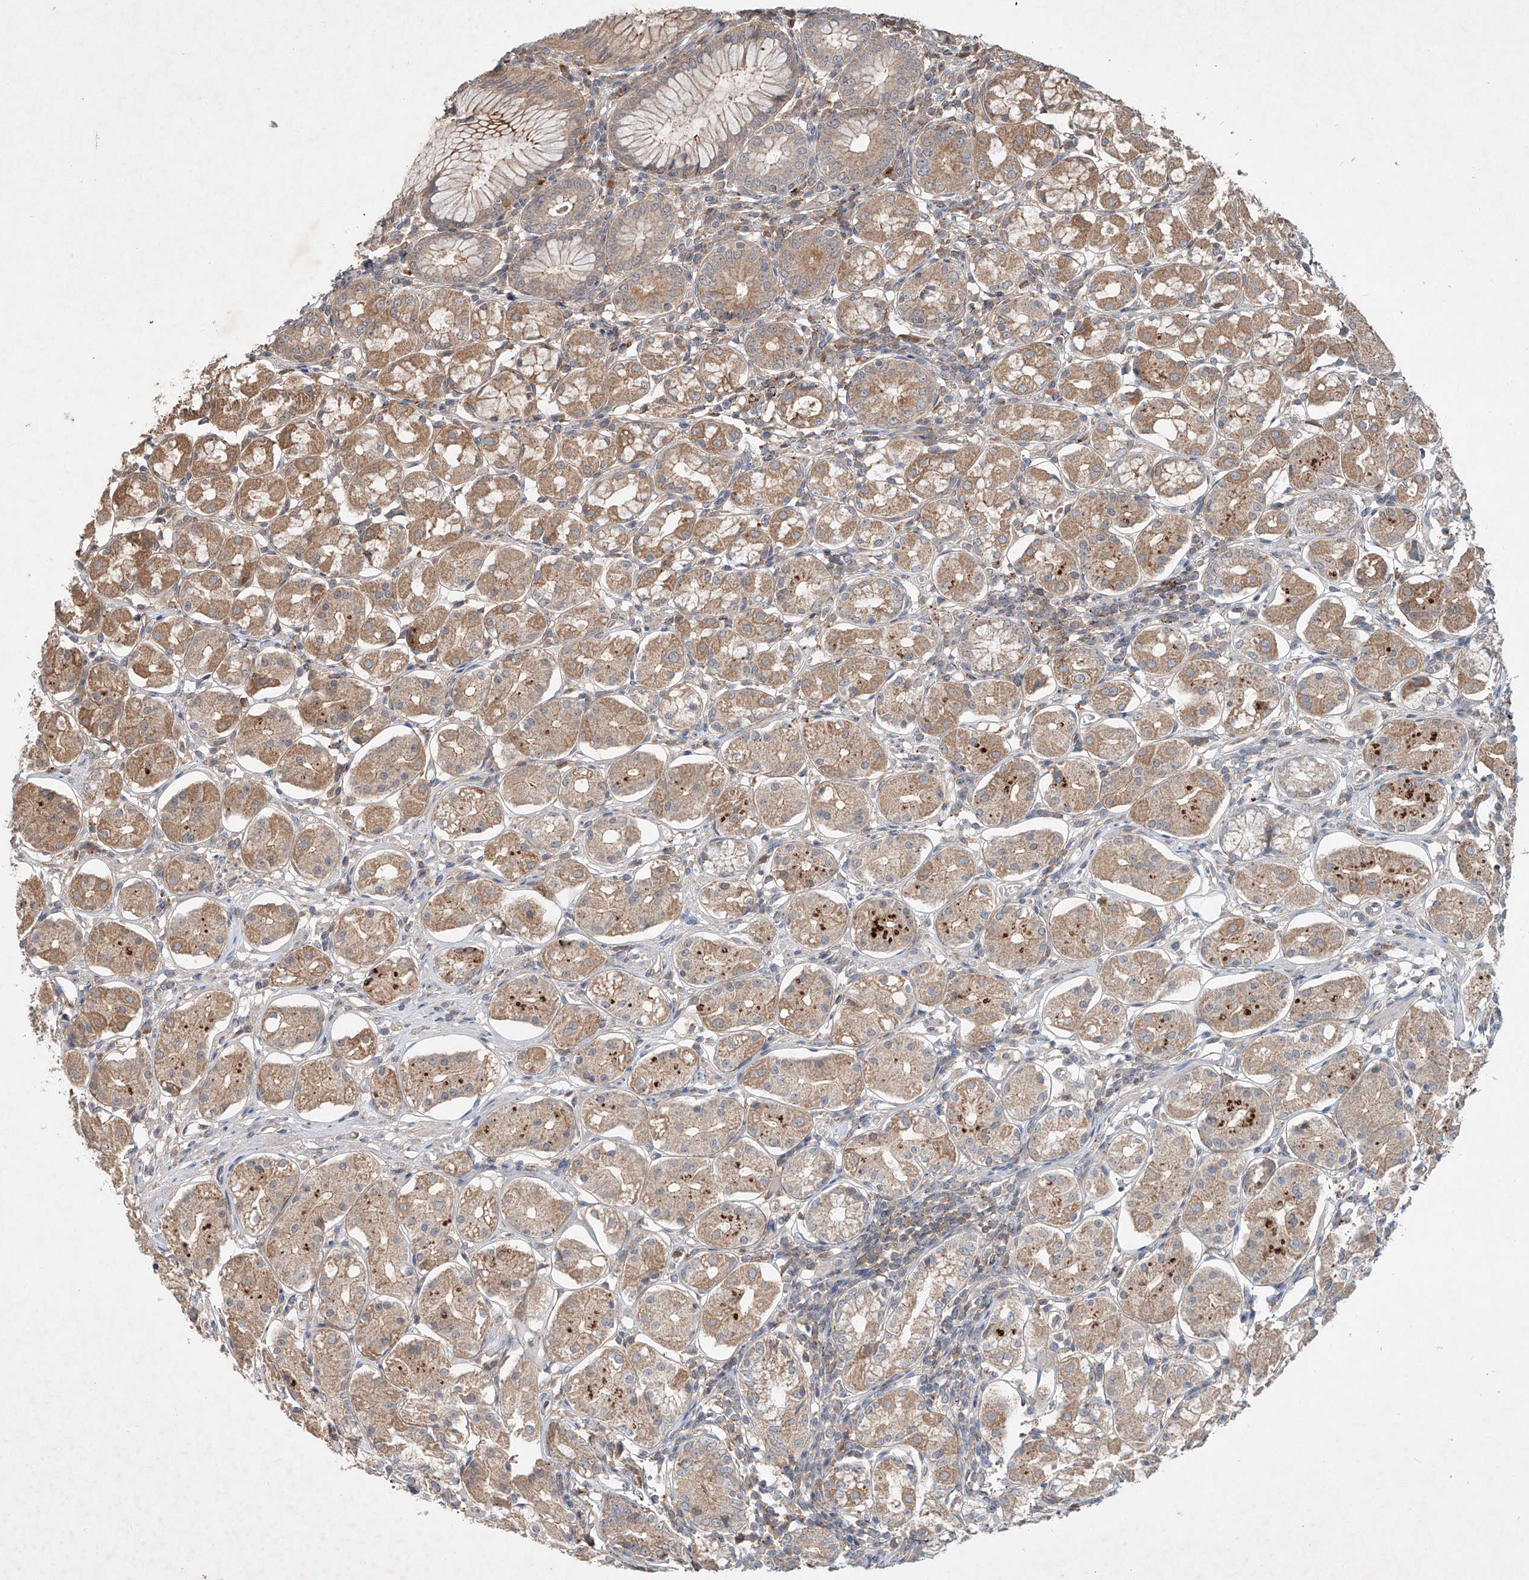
{"staining": {"intensity": "moderate", "quantity": "25%-75%", "location": "cytoplasmic/membranous"}, "tissue": "stomach", "cell_type": "Glandular cells", "image_type": "normal", "snomed": [{"axis": "morphology", "description": "Normal tissue, NOS"}, {"axis": "topography", "description": "Stomach, lower"}], "caption": "Protein expression analysis of benign stomach demonstrates moderate cytoplasmic/membranous expression in approximately 25%-75% of glandular cells.", "gene": "IER5", "patient": {"sex": "female", "age": 56}}